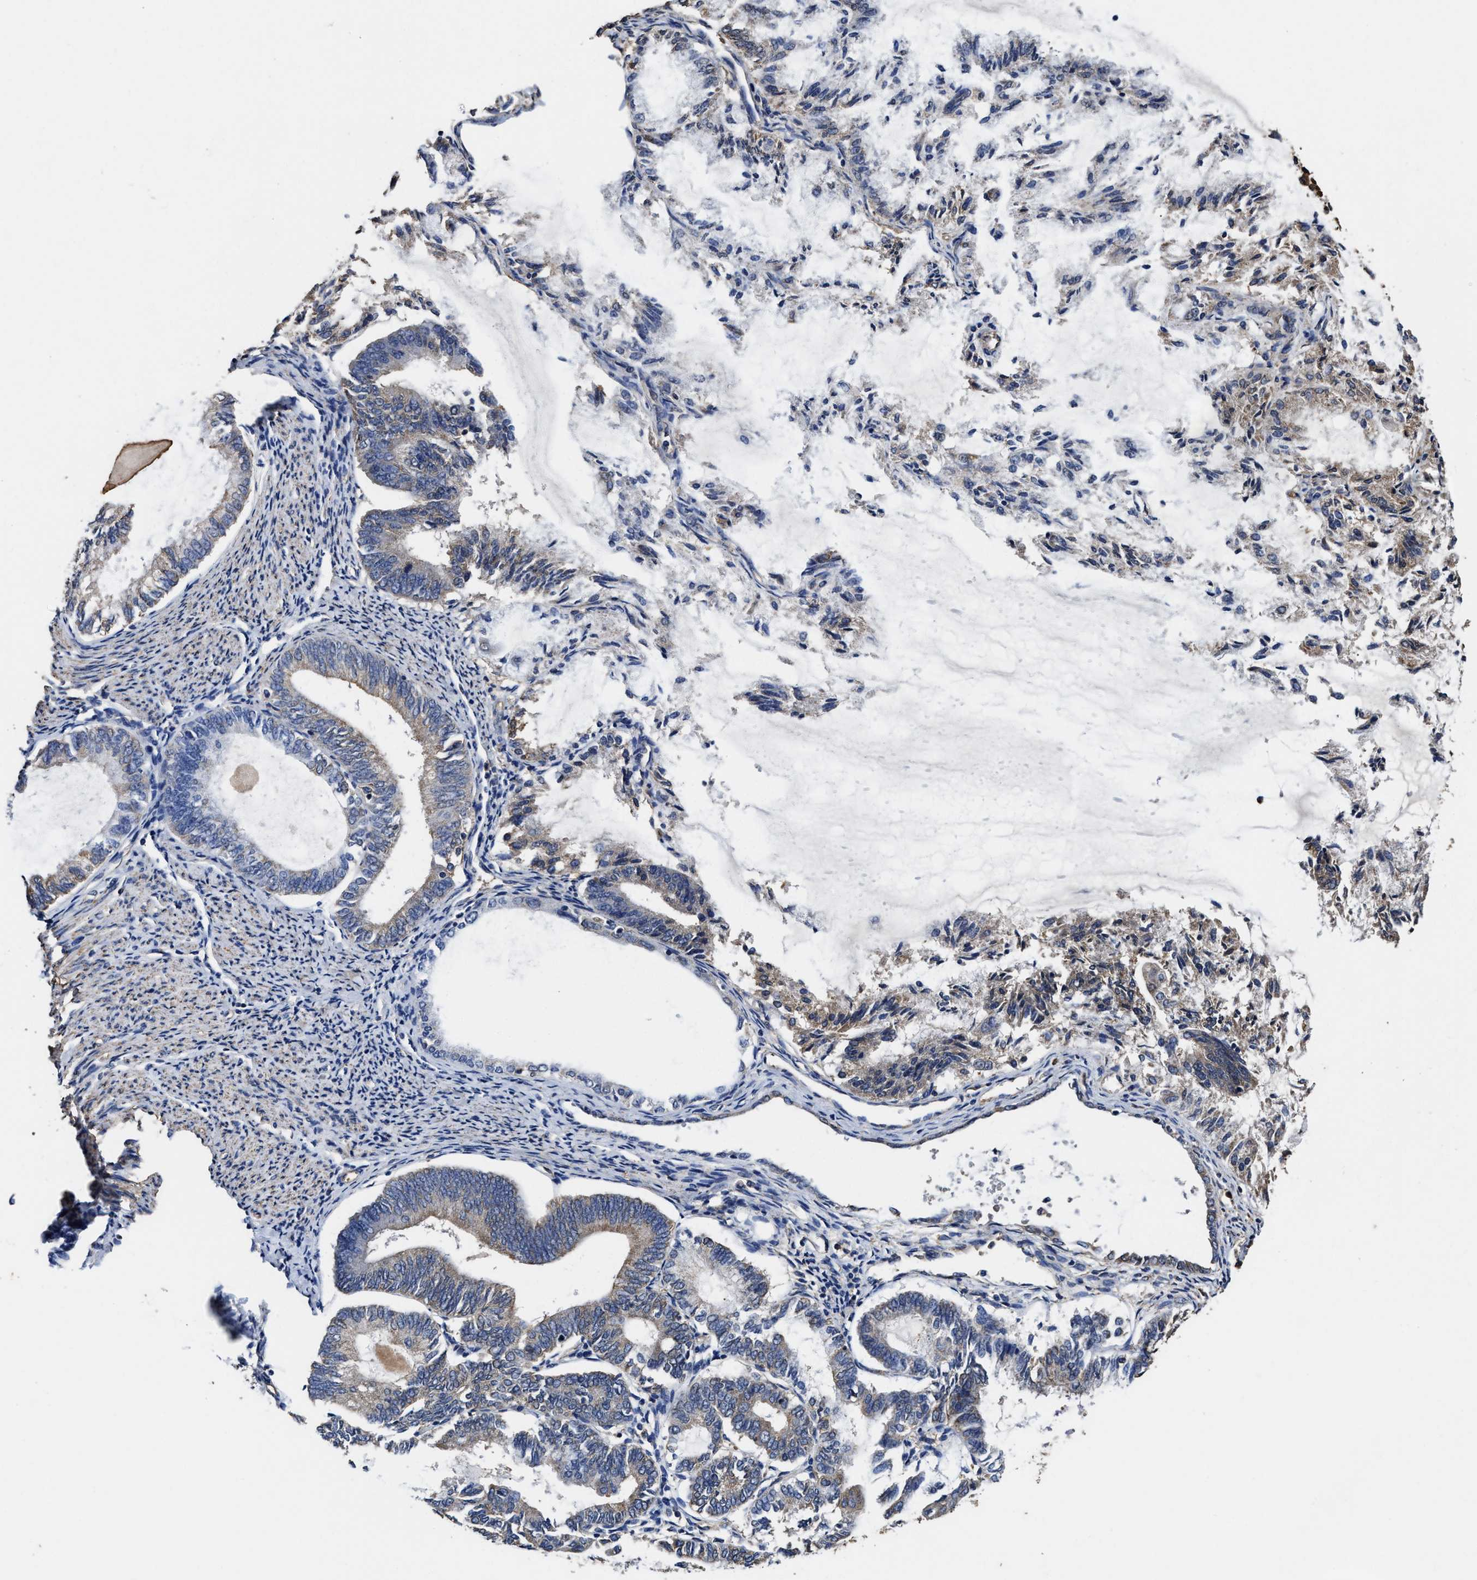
{"staining": {"intensity": "weak", "quantity": "<25%", "location": "cytoplasmic/membranous"}, "tissue": "endometrial cancer", "cell_type": "Tumor cells", "image_type": "cancer", "snomed": [{"axis": "morphology", "description": "Adenocarcinoma, NOS"}, {"axis": "topography", "description": "Endometrium"}], "caption": "IHC of human adenocarcinoma (endometrial) displays no positivity in tumor cells.", "gene": "SFXN4", "patient": {"sex": "female", "age": 86}}